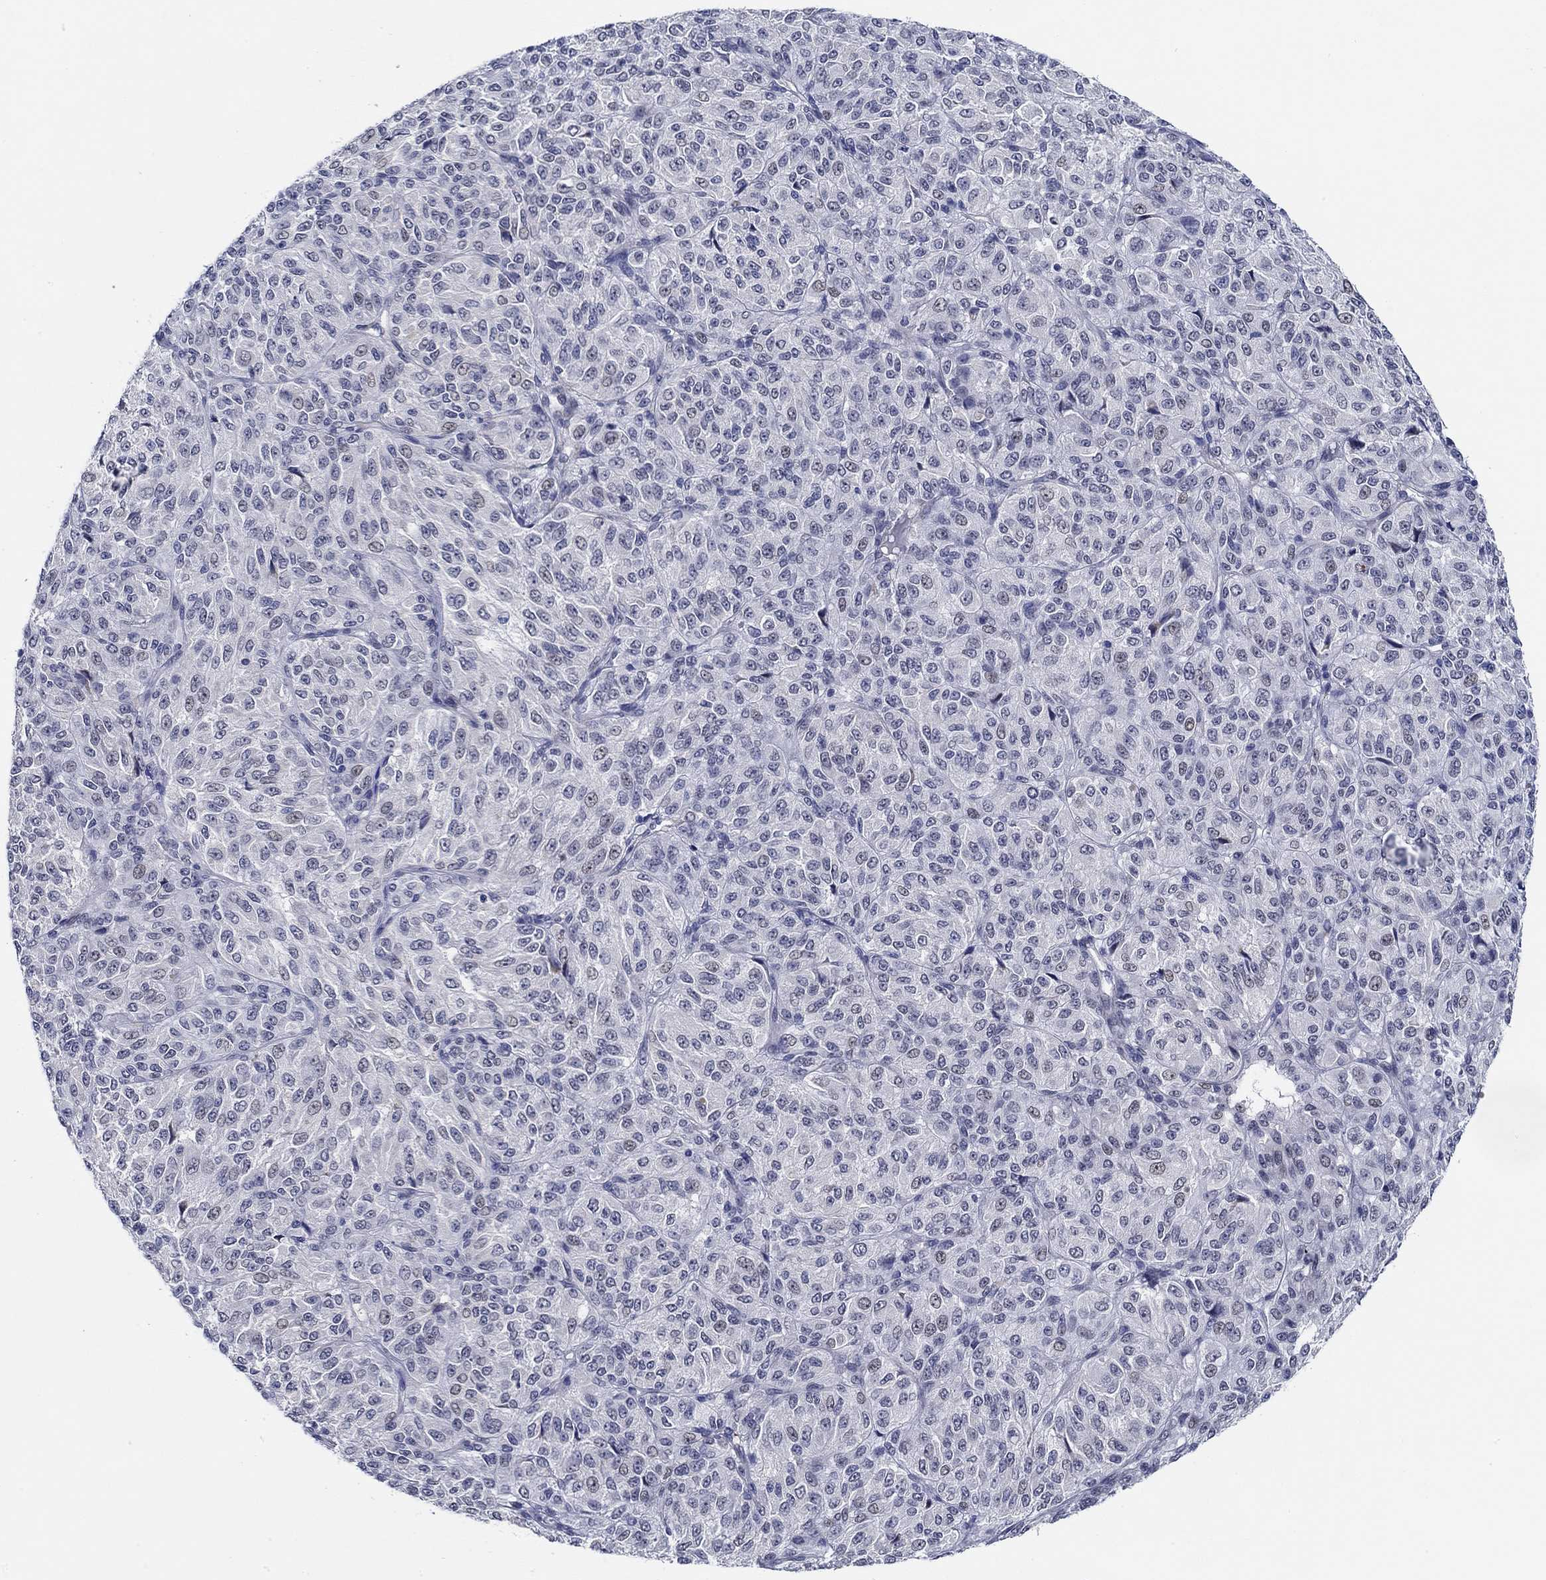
{"staining": {"intensity": "negative", "quantity": "none", "location": "none"}, "tissue": "melanoma", "cell_type": "Tumor cells", "image_type": "cancer", "snomed": [{"axis": "morphology", "description": "Malignant melanoma, Metastatic site"}, {"axis": "topography", "description": "Brain"}], "caption": "Tumor cells are negative for brown protein staining in melanoma. (DAB immunohistochemistry, high magnification).", "gene": "SLC34A1", "patient": {"sex": "female", "age": 56}}